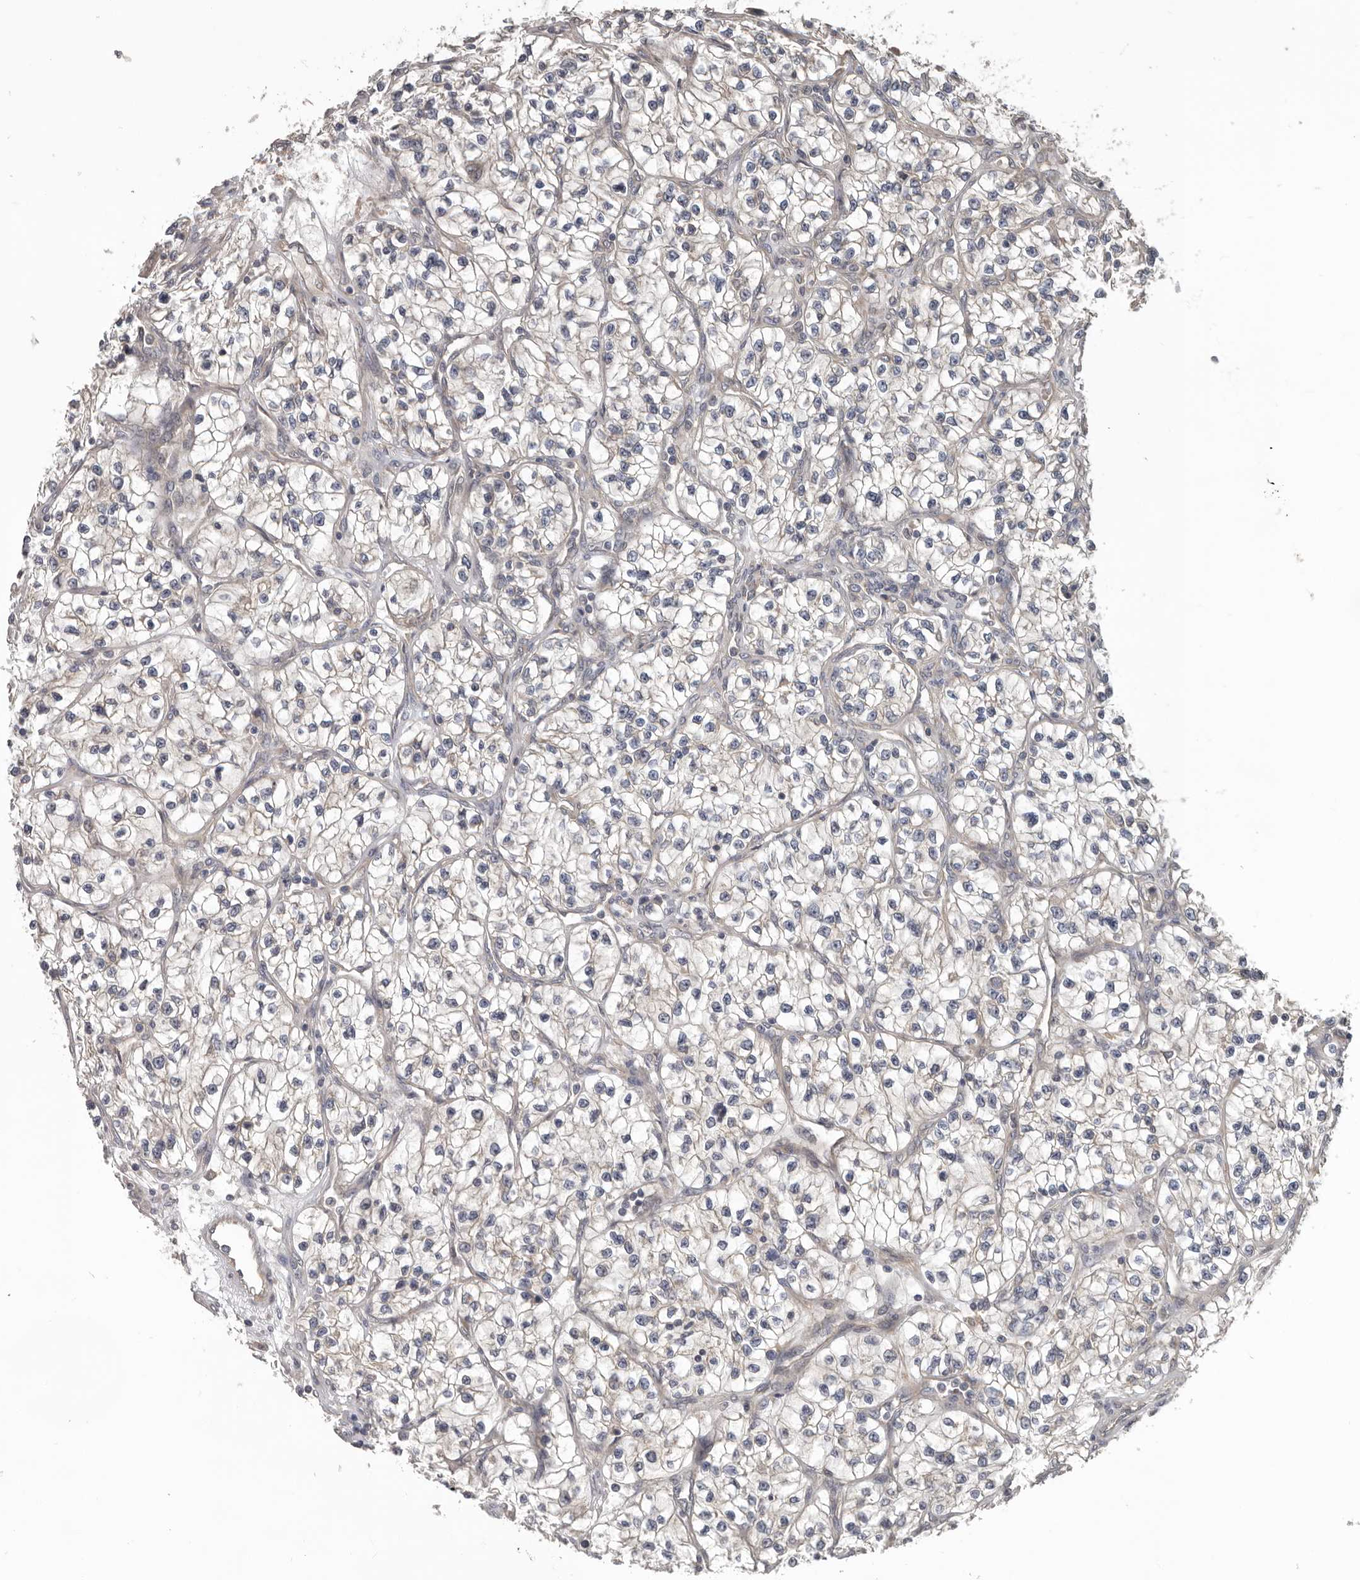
{"staining": {"intensity": "weak", "quantity": "<25%", "location": "cytoplasmic/membranous"}, "tissue": "renal cancer", "cell_type": "Tumor cells", "image_type": "cancer", "snomed": [{"axis": "morphology", "description": "Adenocarcinoma, NOS"}, {"axis": "topography", "description": "Kidney"}], "caption": "An image of renal cancer (adenocarcinoma) stained for a protein demonstrates no brown staining in tumor cells.", "gene": "HINT3", "patient": {"sex": "female", "age": 57}}